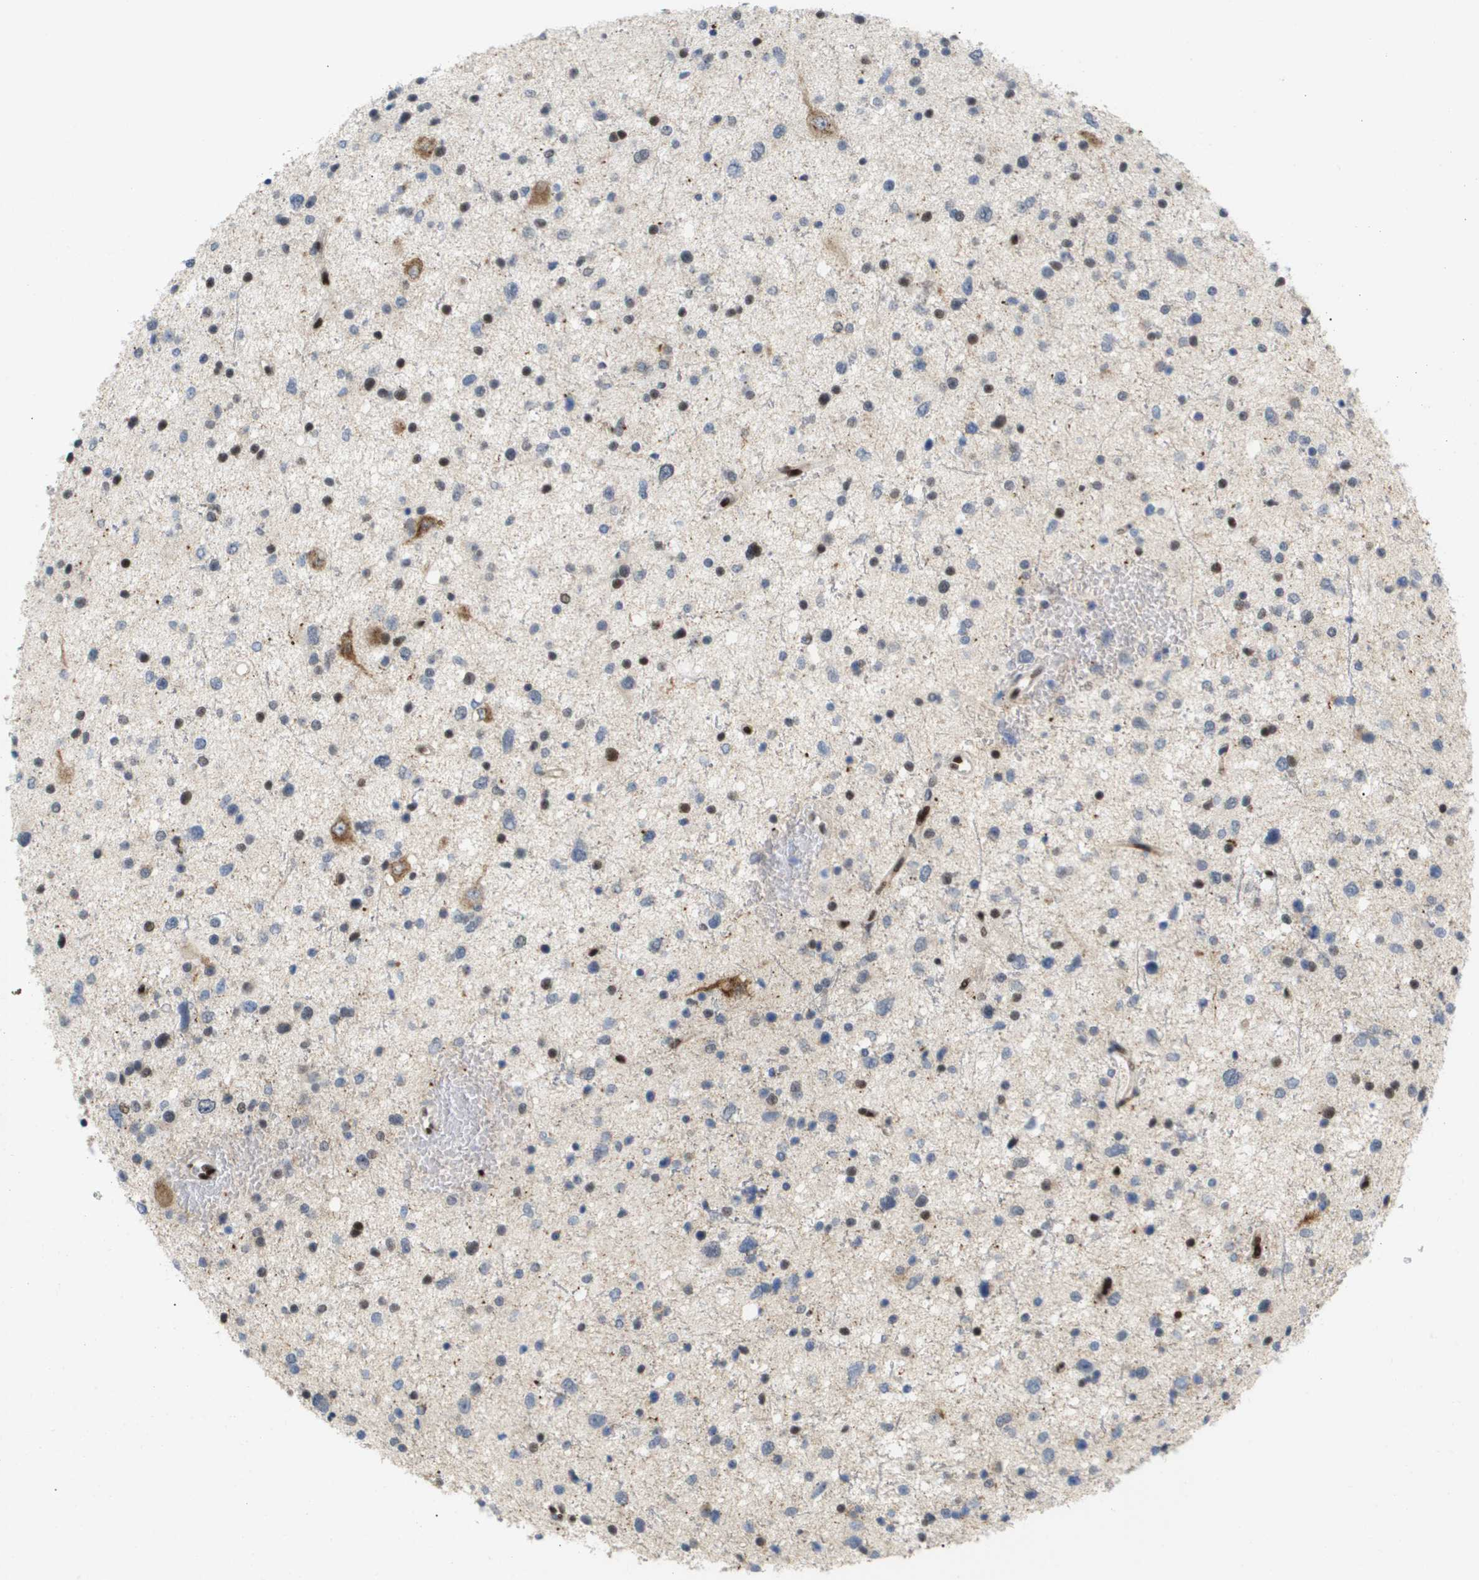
{"staining": {"intensity": "strong", "quantity": "<25%", "location": "nuclear"}, "tissue": "glioma", "cell_type": "Tumor cells", "image_type": "cancer", "snomed": [{"axis": "morphology", "description": "Glioma, malignant, Low grade"}, {"axis": "topography", "description": "Brain"}], "caption": "Protein expression analysis of human malignant low-grade glioma reveals strong nuclear positivity in approximately <25% of tumor cells. (DAB (3,3'-diaminobenzidine) = brown stain, brightfield microscopy at high magnification).", "gene": "PPARD", "patient": {"sex": "female", "age": 37}}